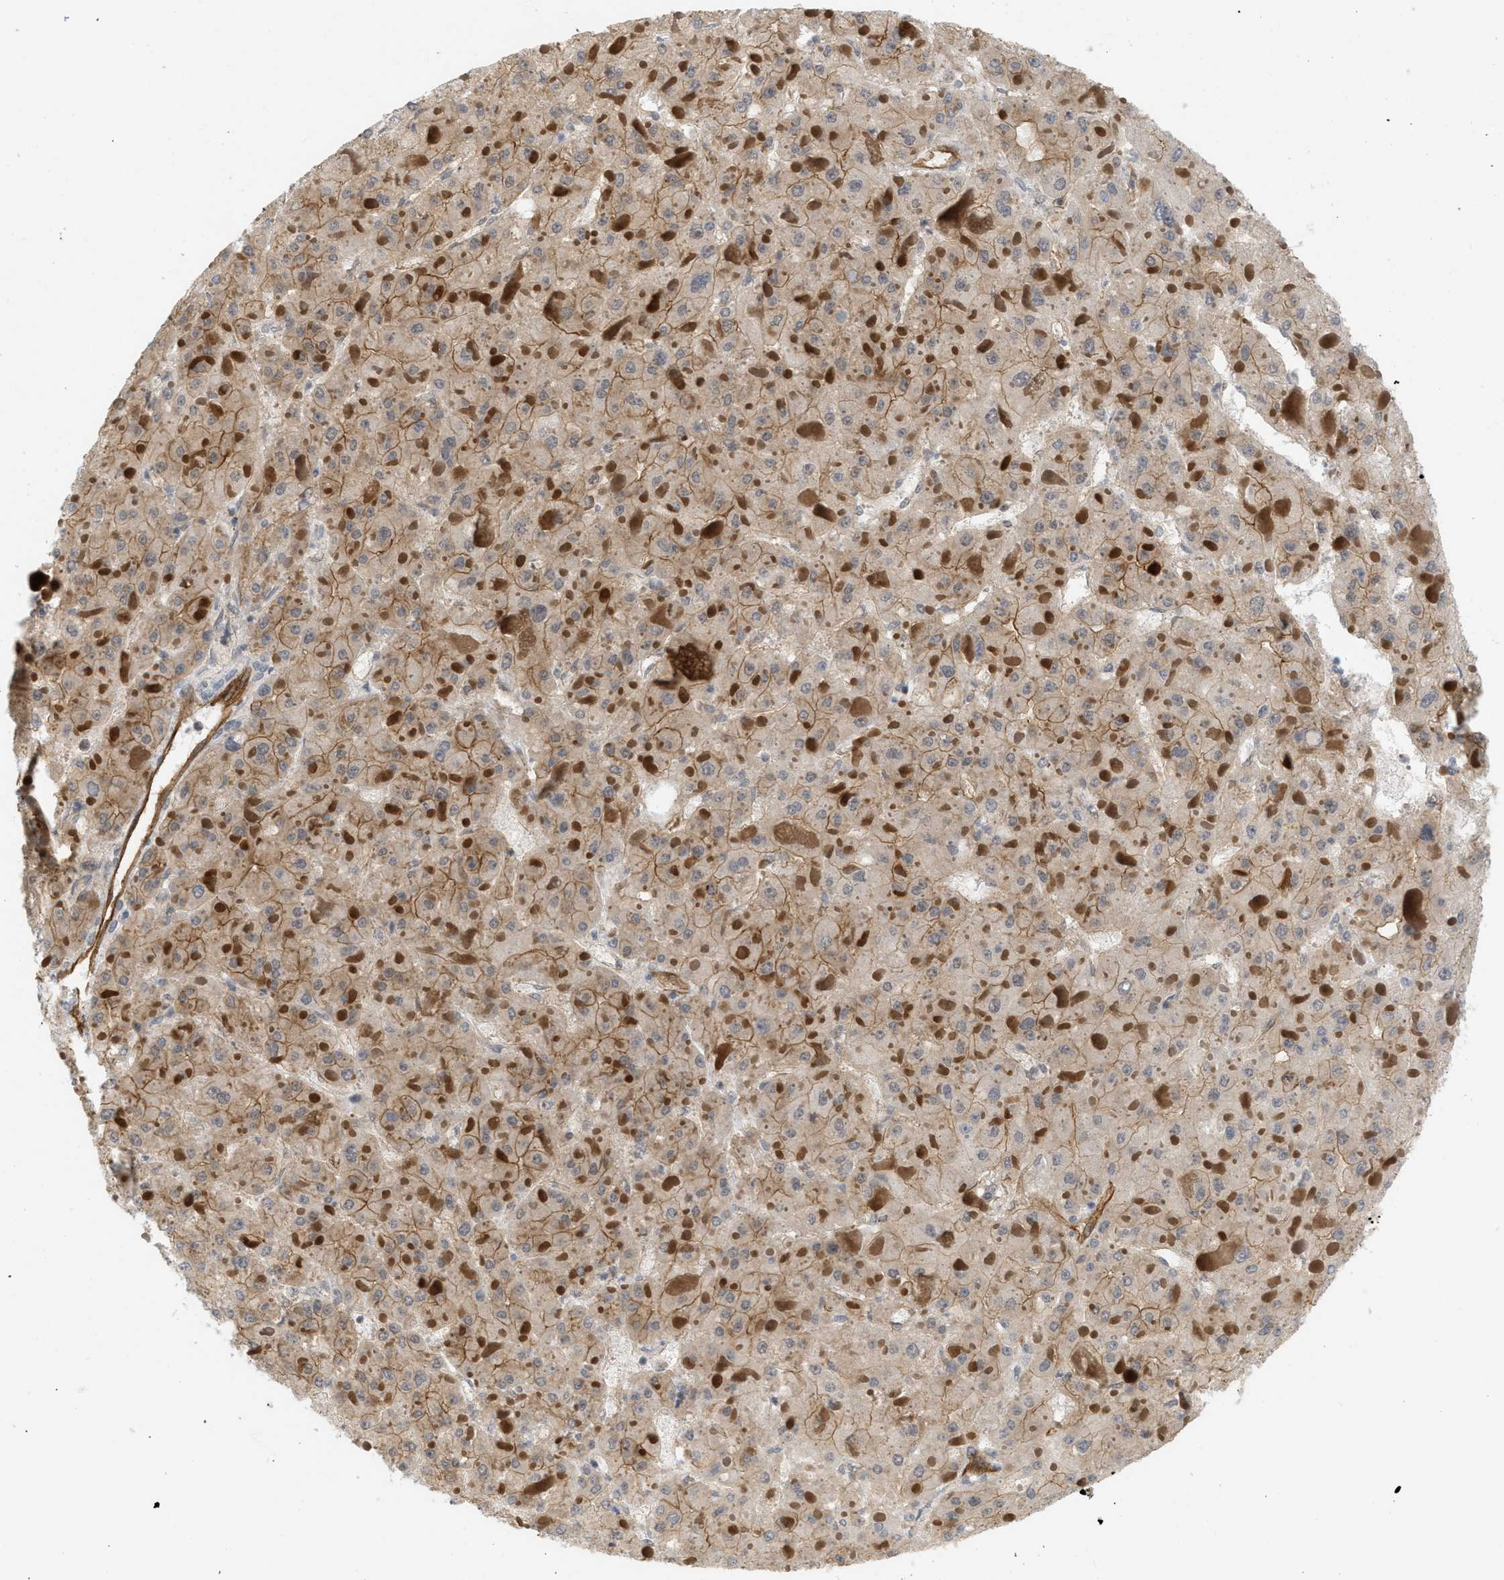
{"staining": {"intensity": "moderate", "quantity": ">75%", "location": "cytoplasmic/membranous"}, "tissue": "liver cancer", "cell_type": "Tumor cells", "image_type": "cancer", "snomed": [{"axis": "morphology", "description": "Carcinoma, Hepatocellular, NOS"}, {"axis": "topography", "description": "Liver"}], "caption": "There is medium levels of moderate cytoplasmic/membranous expression in tumor cells of liver hepatocellular carcinoma, as demonstrated by immunohistochemical staining (brown color).", "gene": "PALMD", "patient": {"sex": "female", "age": 73}}